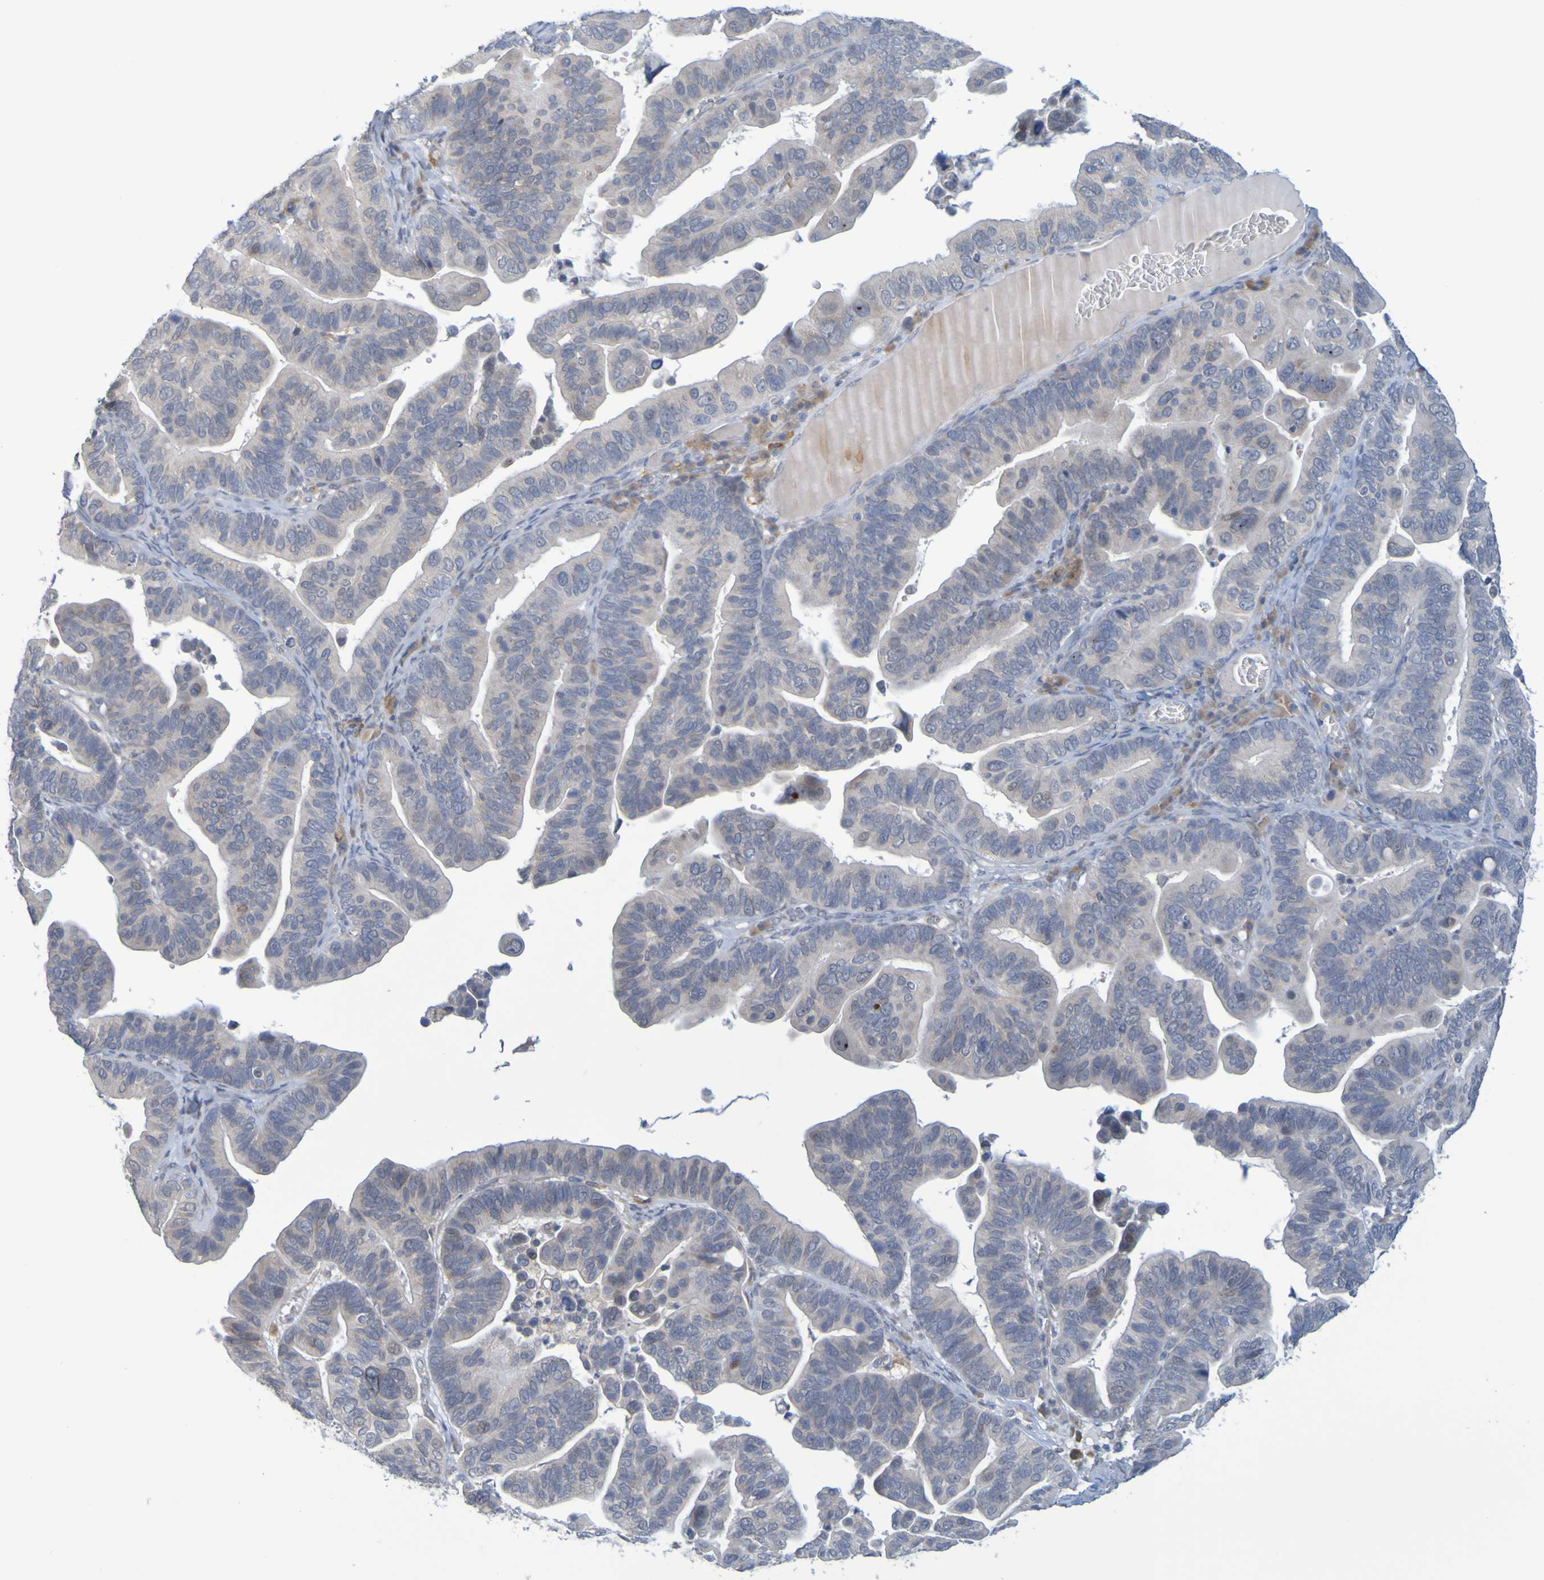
{"staining": {"intensity": "weak", "quantity": "<25%", "location": "cytoplasmic/membranous"}, "tissue": "ovarian cancer", "cell_type": "Tumor cells", "image_type": "cancer", "snomed": [{"axis": "morphology", "description": "Cystadenocarcinoma, serous, NOS"}, {"axis": "topography", "description": "Ovary"}], "caption": "The histopathology image exhibits no staining of tumor cells in ovarian cancer.", "gene": "LILRB5", "patient": {"sex": "female", "age": 56}}